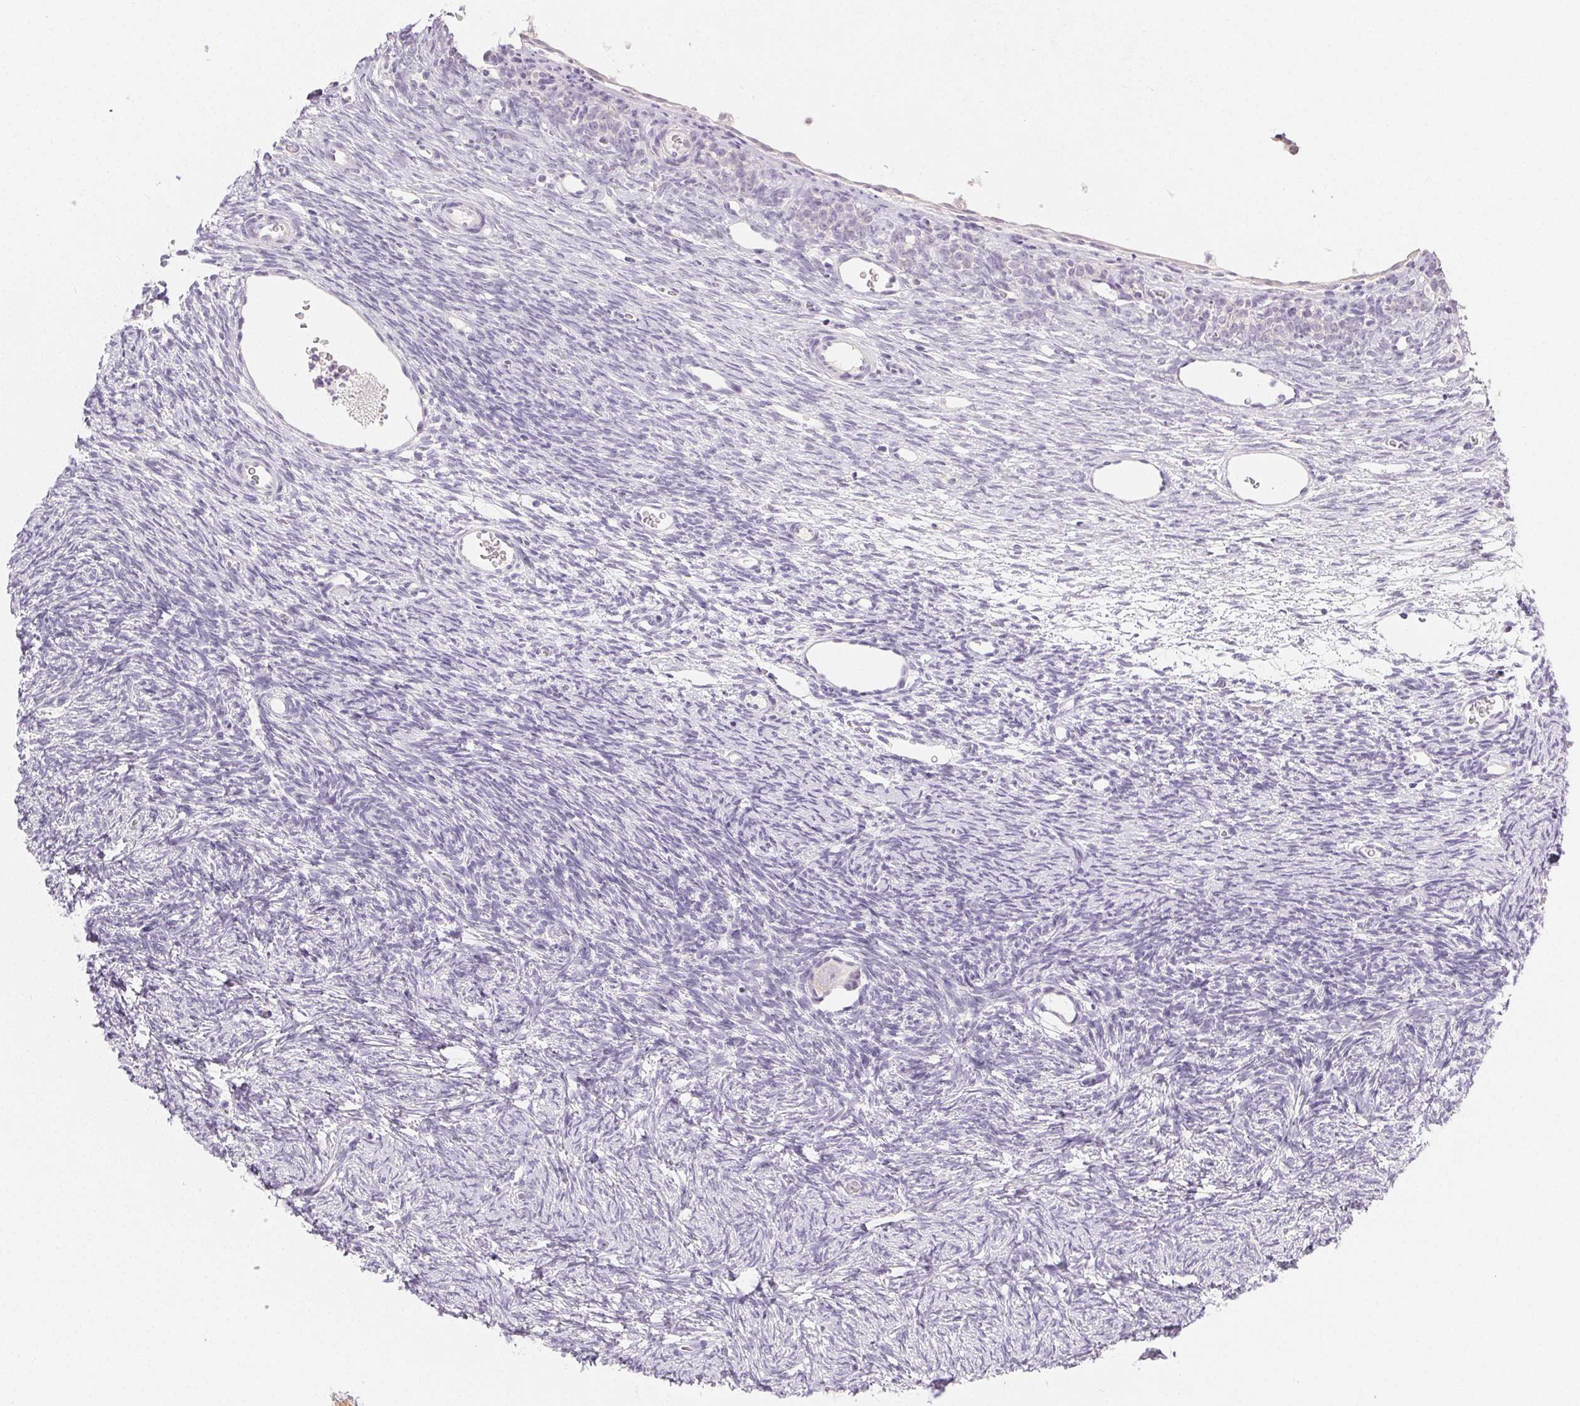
{"staining": {"intensity": "negative", "quantity": "none", "location": "none"}, "tissue": "ovary", "cell_type": "Follicle cells", "image_type": "normal", "snomed": [{"axis": "morphology", "description": "Normal tissue, NOS"}, {"axis": "topography", "description": "Ovary"}], "caption": "An IHC image of unremarkable ovary is shown. There is no staining in follicle cells of ovary. (Stains: DAB (3,3'-diaminobenzidine) immunohistochemistry with hematoxylin counter stain, Microscopy: brightfield microscopy at high magnification).", "gene": "MIOX", "patient": {"sex": "female", "age": 34}}